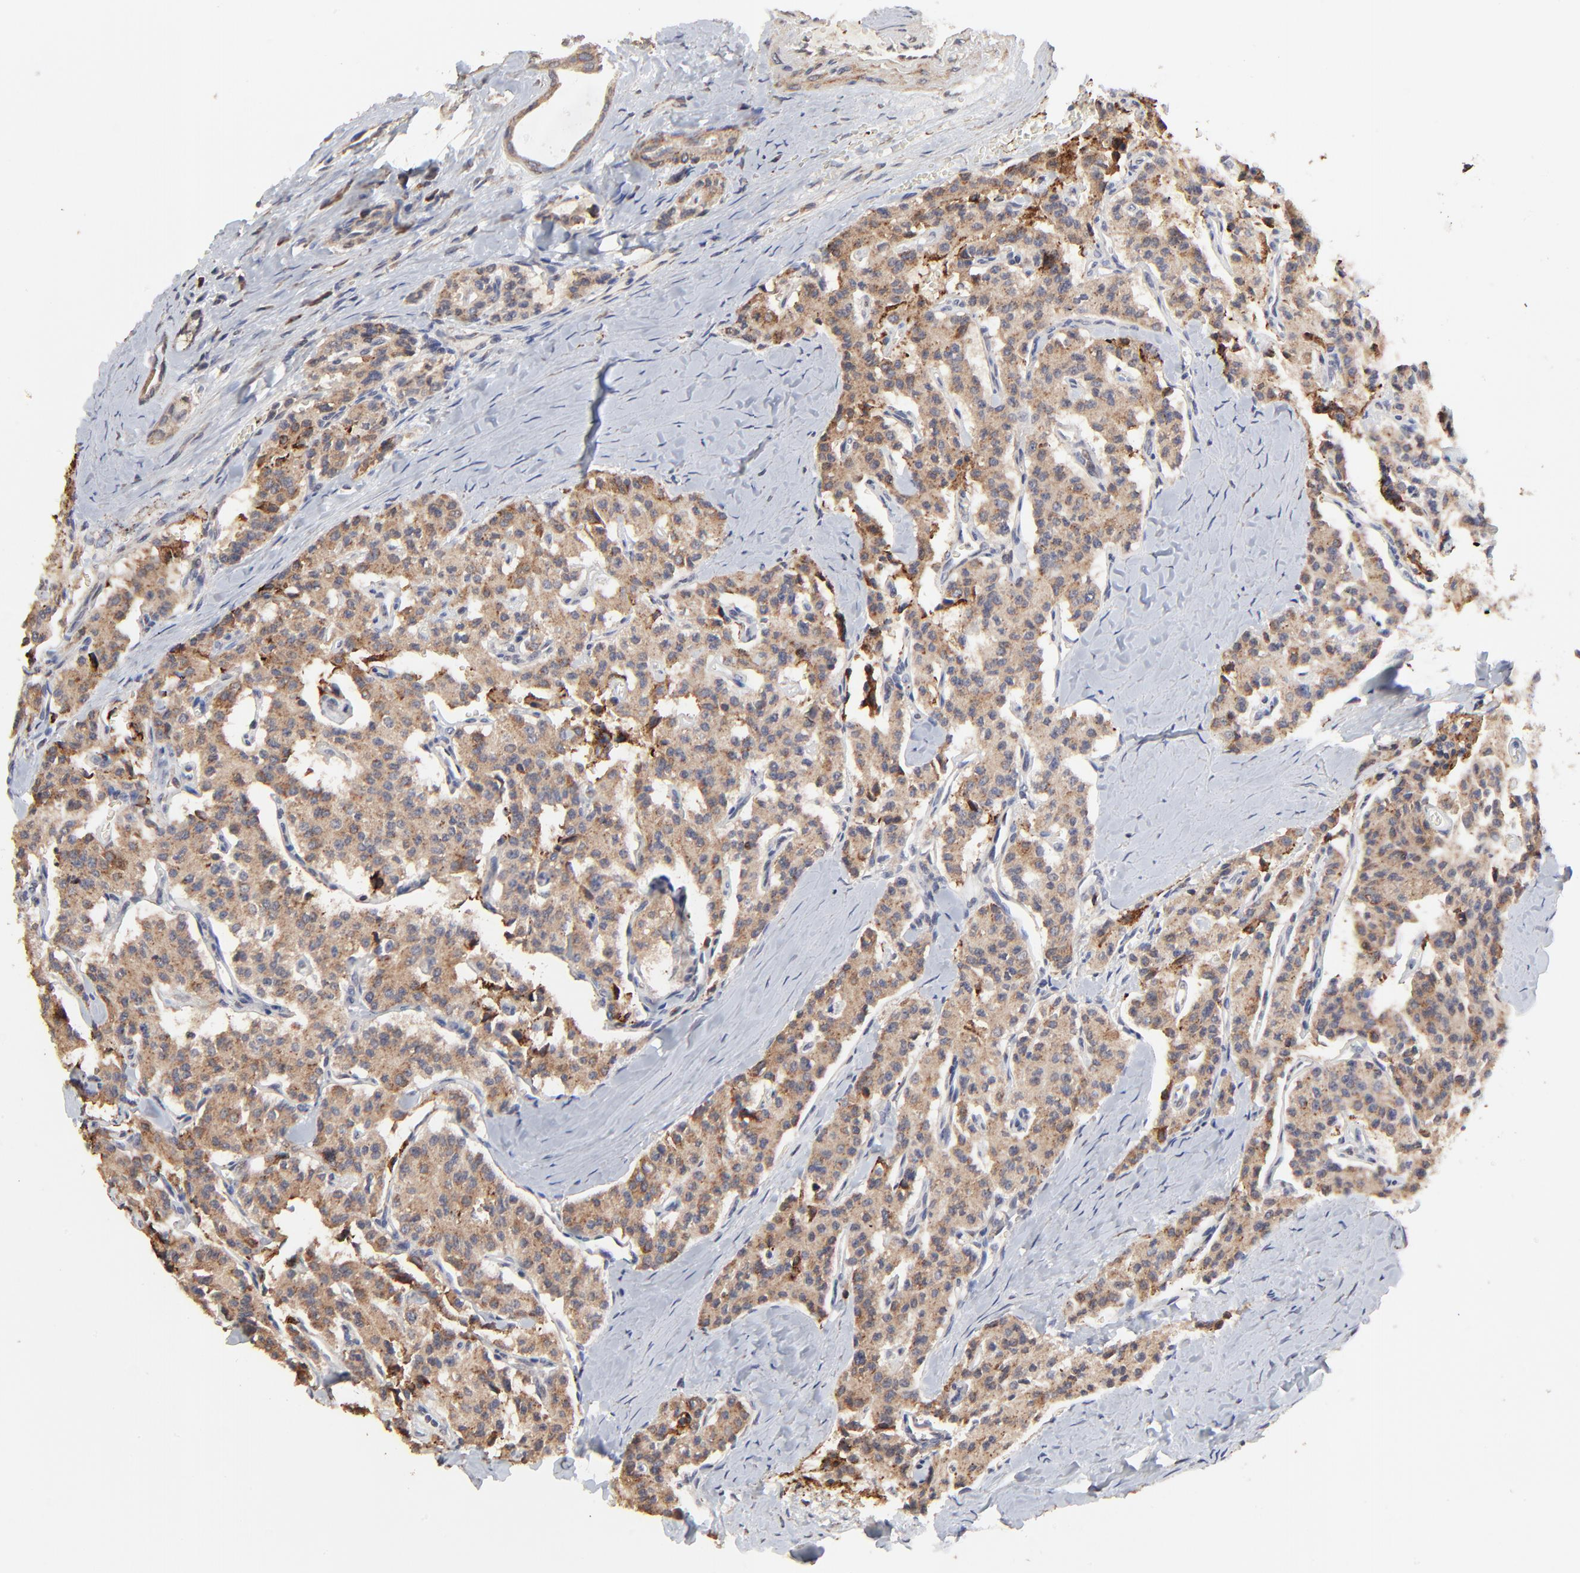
{"staining": {"intensity": "strong", "quantity": ">75%", "location": "cytoplasmic/membranous"}, "tissue": "carcinoid", "cell_type": "Tumor cells", "image_type": "cancer", "snomed": [{"axis": "morphology", "description": "Carcinoid, malignant, NOS"}, {"axis": "topography", "description": "Bronchus"}], "caption": "Strong cytoplasmic/membranous expression for a protein is seen in about >75% of tumor cells of carcinoid using immunohistochemistry (IHC).", "gene": "ELP2", "patient": {"sex": "male", "age": 55}}